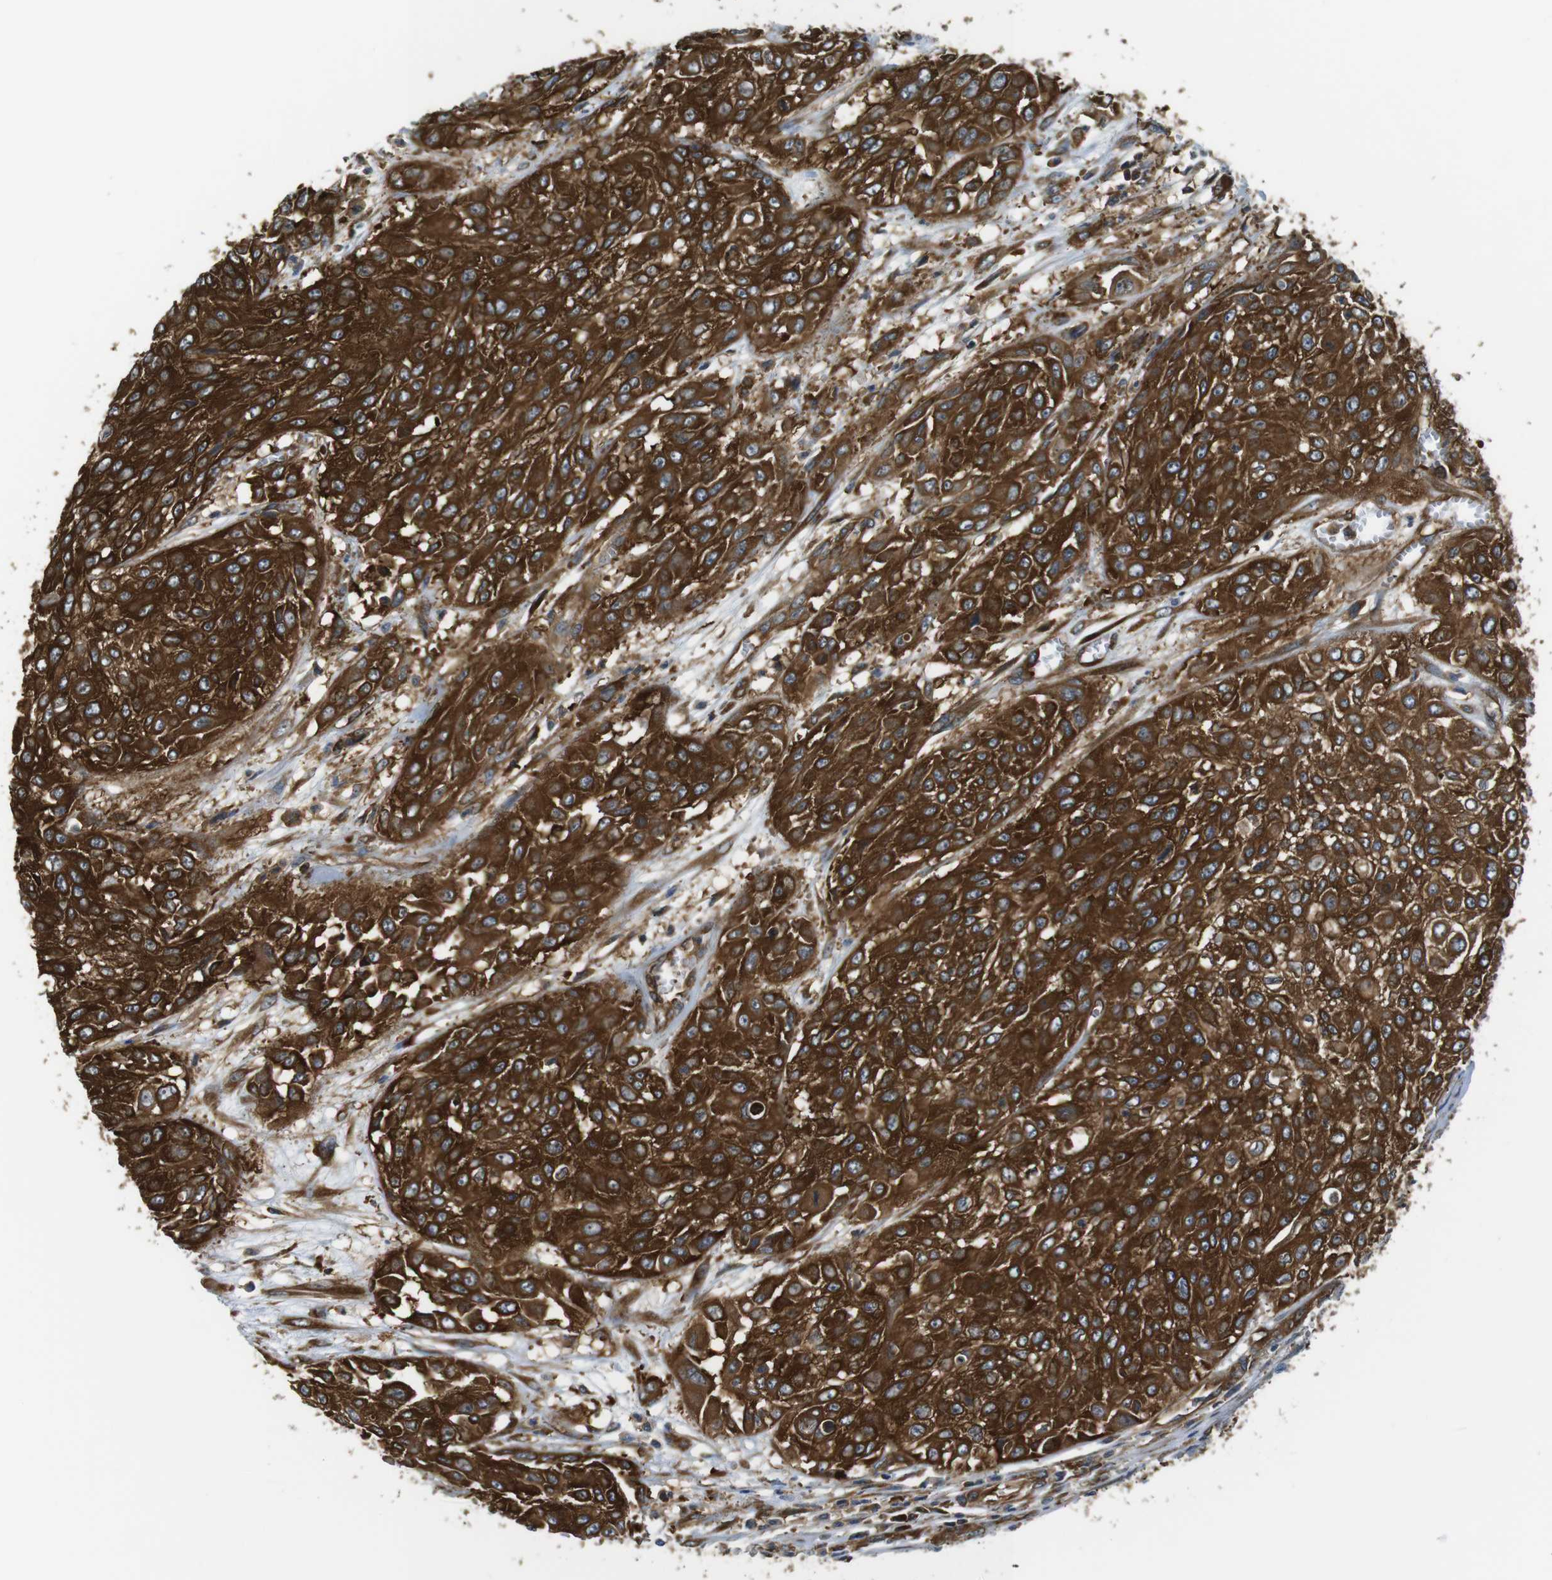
{"staining": {"intensity": "strong", "quantity": ">75%", "location": "cytoplasmic/membranous"}, "tissue": "urothelial cancer", "cell_type": "Tumor cells", "image_type": "cancer", "snomed": [{"axis": "morphology", "description": "Urothelial carcinoma, High grade"}, {"axis": "topography", "description": "Urinary bladder"}], "caption": "Brown immunohistochemical staining in human urothelial carcinoma (high-grade) reveals strong cytoplasmic/membranous staining in about >75% of tumor cells.", "gene": "TSC1", "patient": {"sex": "male", "age": 57}}